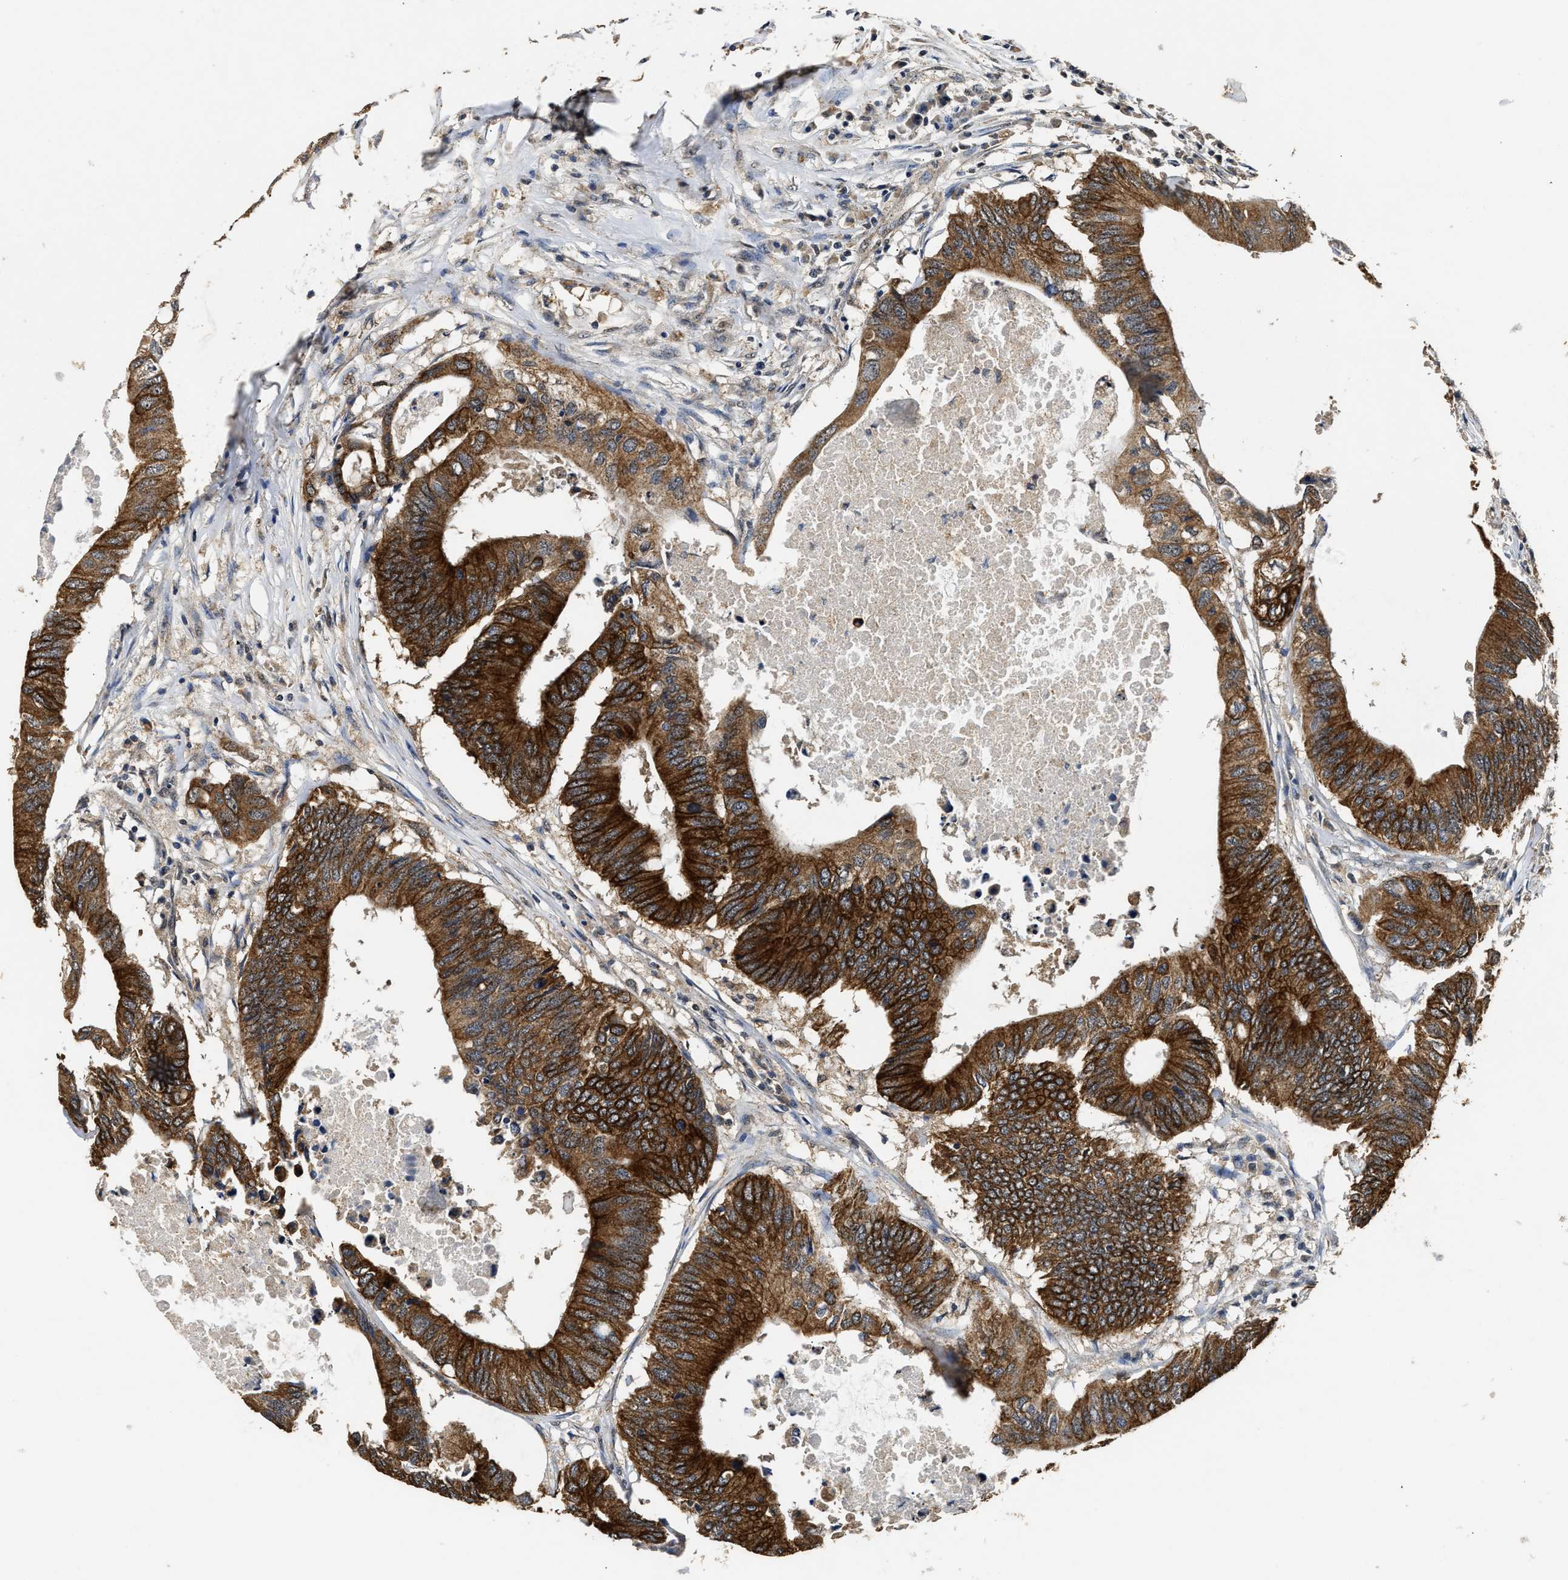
{"staining": {"intensity": "strong", "quantity": ">75%", "location": "cytoplasmic/membranous"}, "tissue": "colorectal cancer", "cell_type": "Tumor cells", "image_type": "cancer", "snomed": [{"axis": "morphology", "description": "Adenocarcinoma, NOS"}, {"axis": "topography", "description": "Colon"}], "caption": "Immunohistochemical staining of human adenocarcinoma (colorectal) exhibits high levels of strong cytoplasmic/membranous protein expression in about >75% of tumor cells. The staining was performed using DAB (3,3'-diaminobenzidine) to visualize the protein expression in brown, while the nuclei were stained in blue with hematoxylin (Magnification: 20x).", "gene": "CTNNA1", "patient": {"sex": "male", "age": 71}}